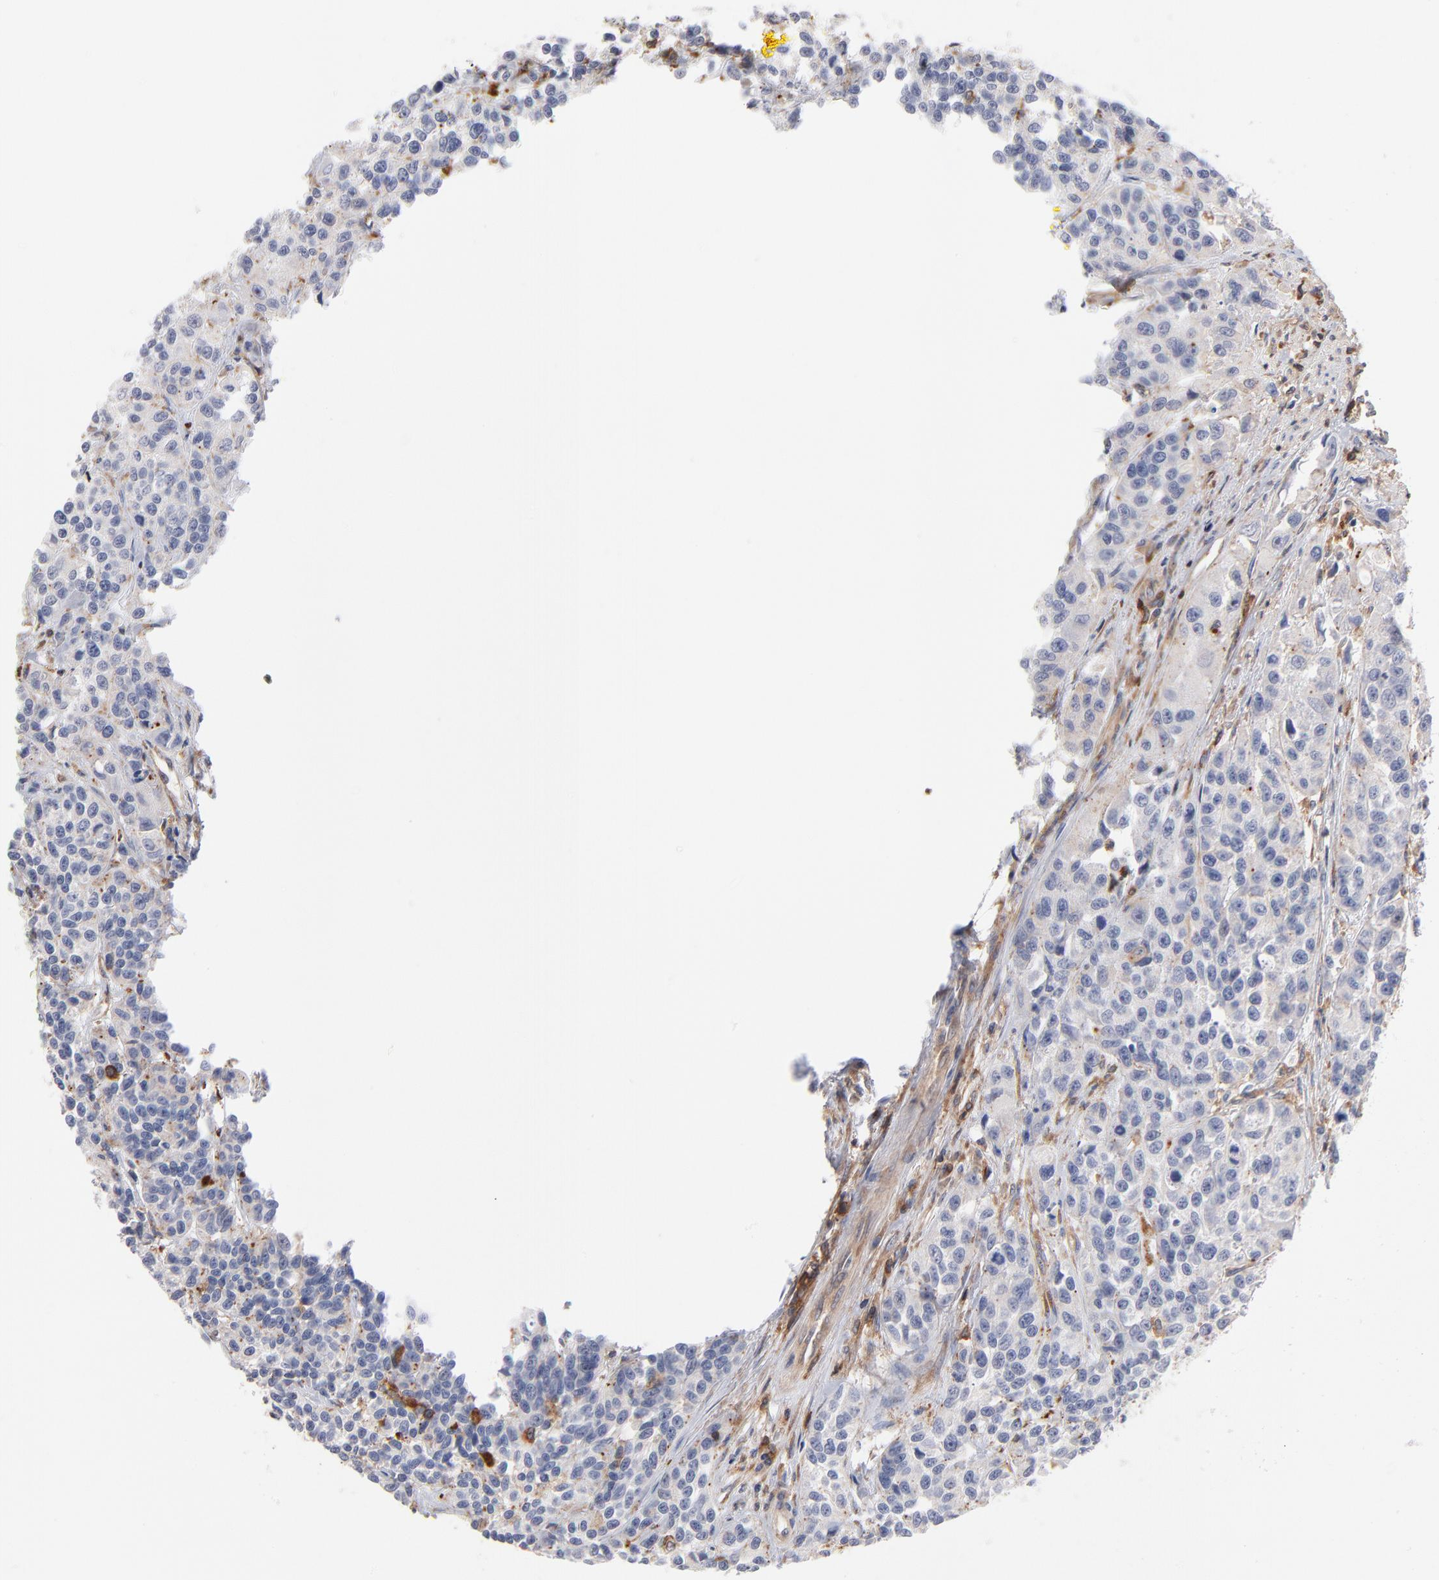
{"staining": {"intensity": "negative", "quantity": "none", "location": "none"}, "tissue": "urothelial cancer", "cell_type": "Tumor cells", "image_type": "cancer", "snomed": [{"axis": "morphology", "description": "Urothelial carcinoma, High grade"}, {"axis": "topography", "description": "Urinary bladder"}], "caption": "High power microscopy image of an IHC photomicrograph of urothelial cancer, revealing no significant staining in tumor cells.", "gene": "WIPF1", "patient": {"sex": "female", "age": 81}}